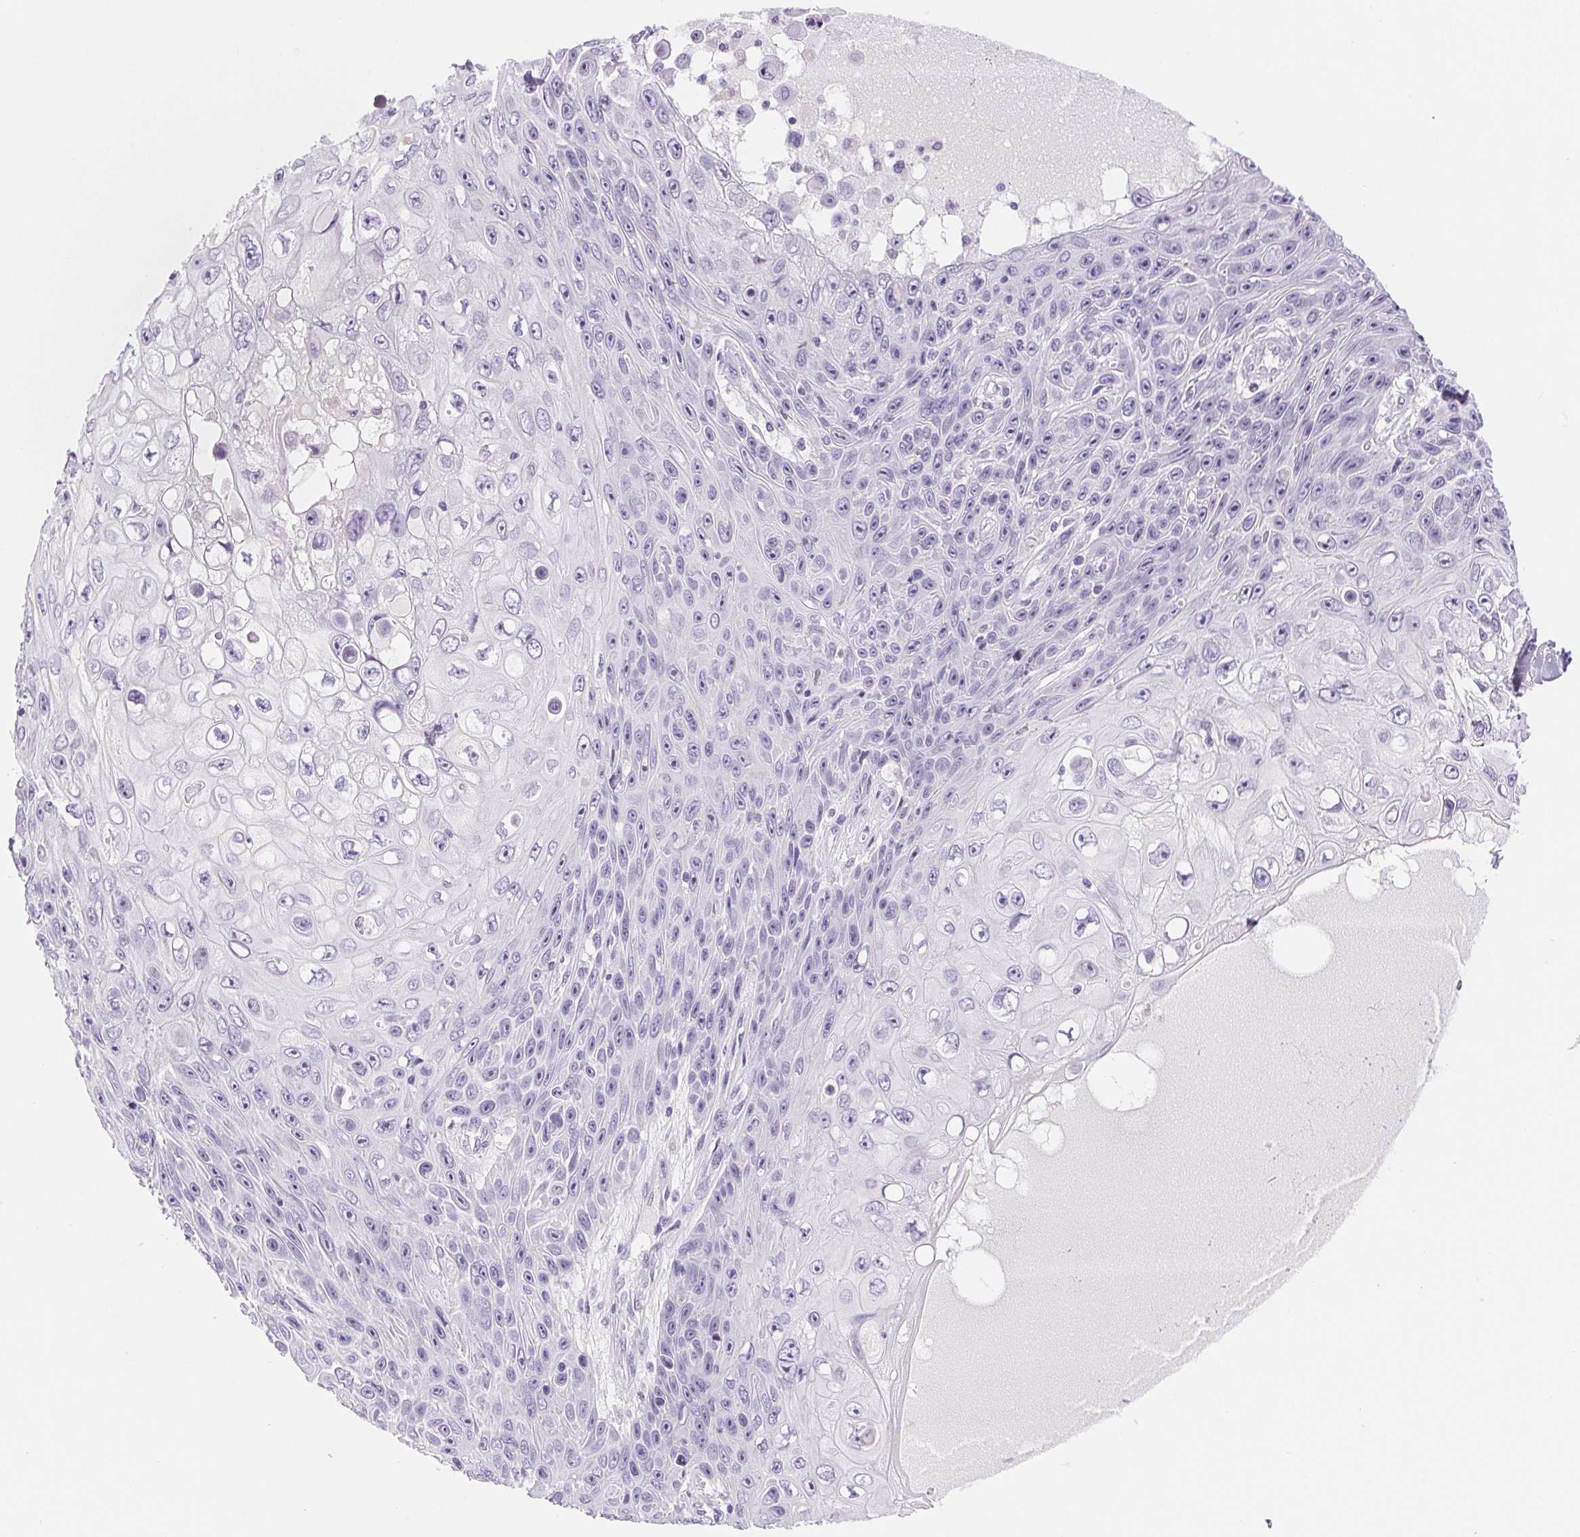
{"staining": {"intensity": "negative", "quantity": "none", "location": "none"}, "tissue": "skin cancer", "cell_type": "Tumor cells", "image_type": "cancer", "snomed": [{"axis": "morphology", "description": "Squamous cell carcinoma, NOS"}, {"axis": "topography", "description": "Skin"}], "caption": "This is a histopathology image of immunohistochemistry (IHC) staining of skin cancer, which shows no staining in tumor cells.", "gene": "ASGR2", "patient": {"sex": "male", "age": 82}}